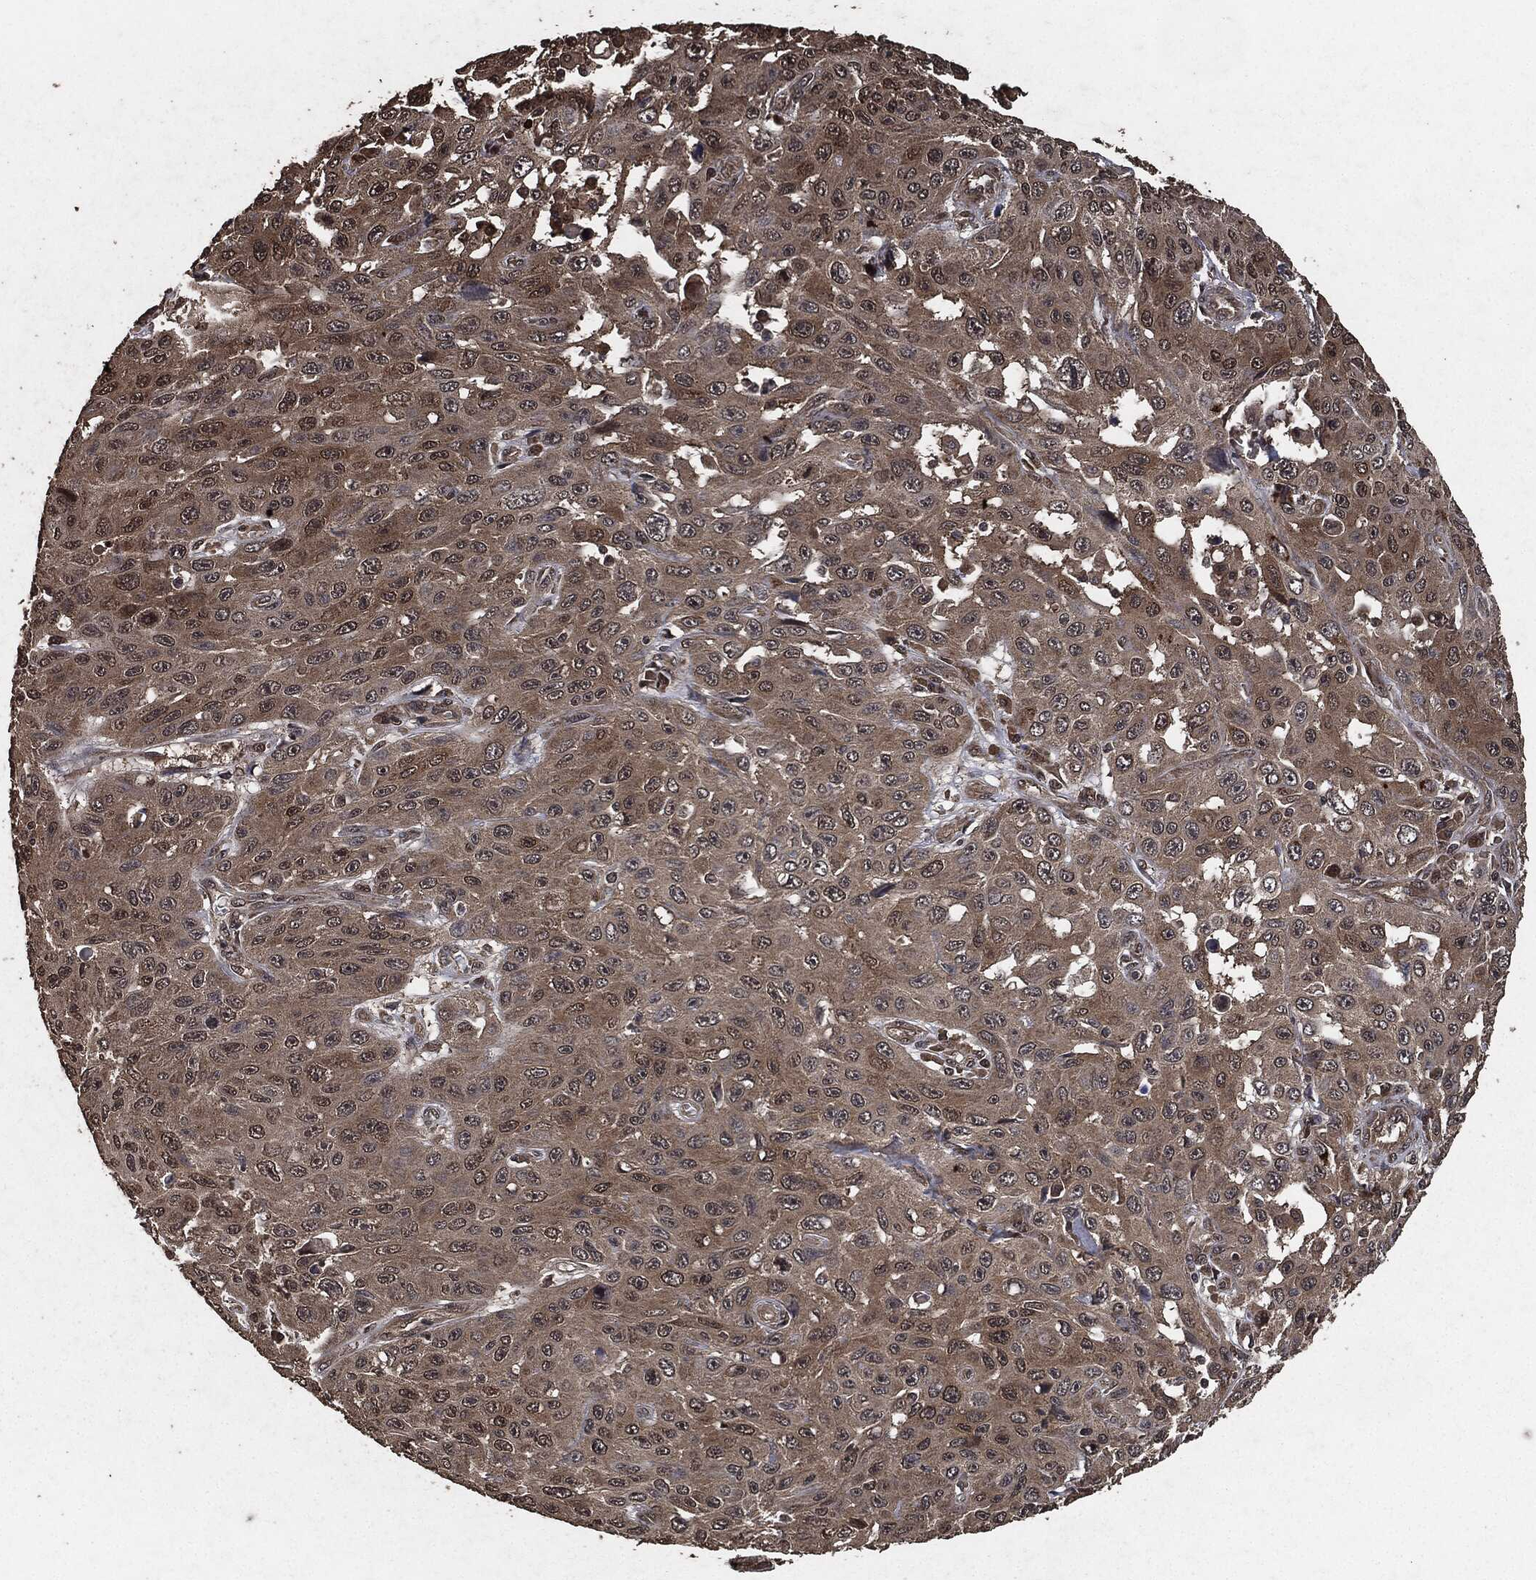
{"staining": {"intensity": "weak", "quantity": ">75%", "location": "cytoplasmic/membranous"}, "tissue": "skin cancer", "cell_type": "Tumor cells", "image_type": "cancer", "snomed": [{"axis": "morphology", "description": "Squamous cell carcinoma, NOS"}, {"axis": "topography", "description": "Skin"}], "caption": "A brown stain highlights weak cytoplasmic/membranous positivity of a protein in squamous cell carcinoma (skin) tumor cells.", "gene": "AKT1S1", "patient": {"sex": "male", "age": 82}}